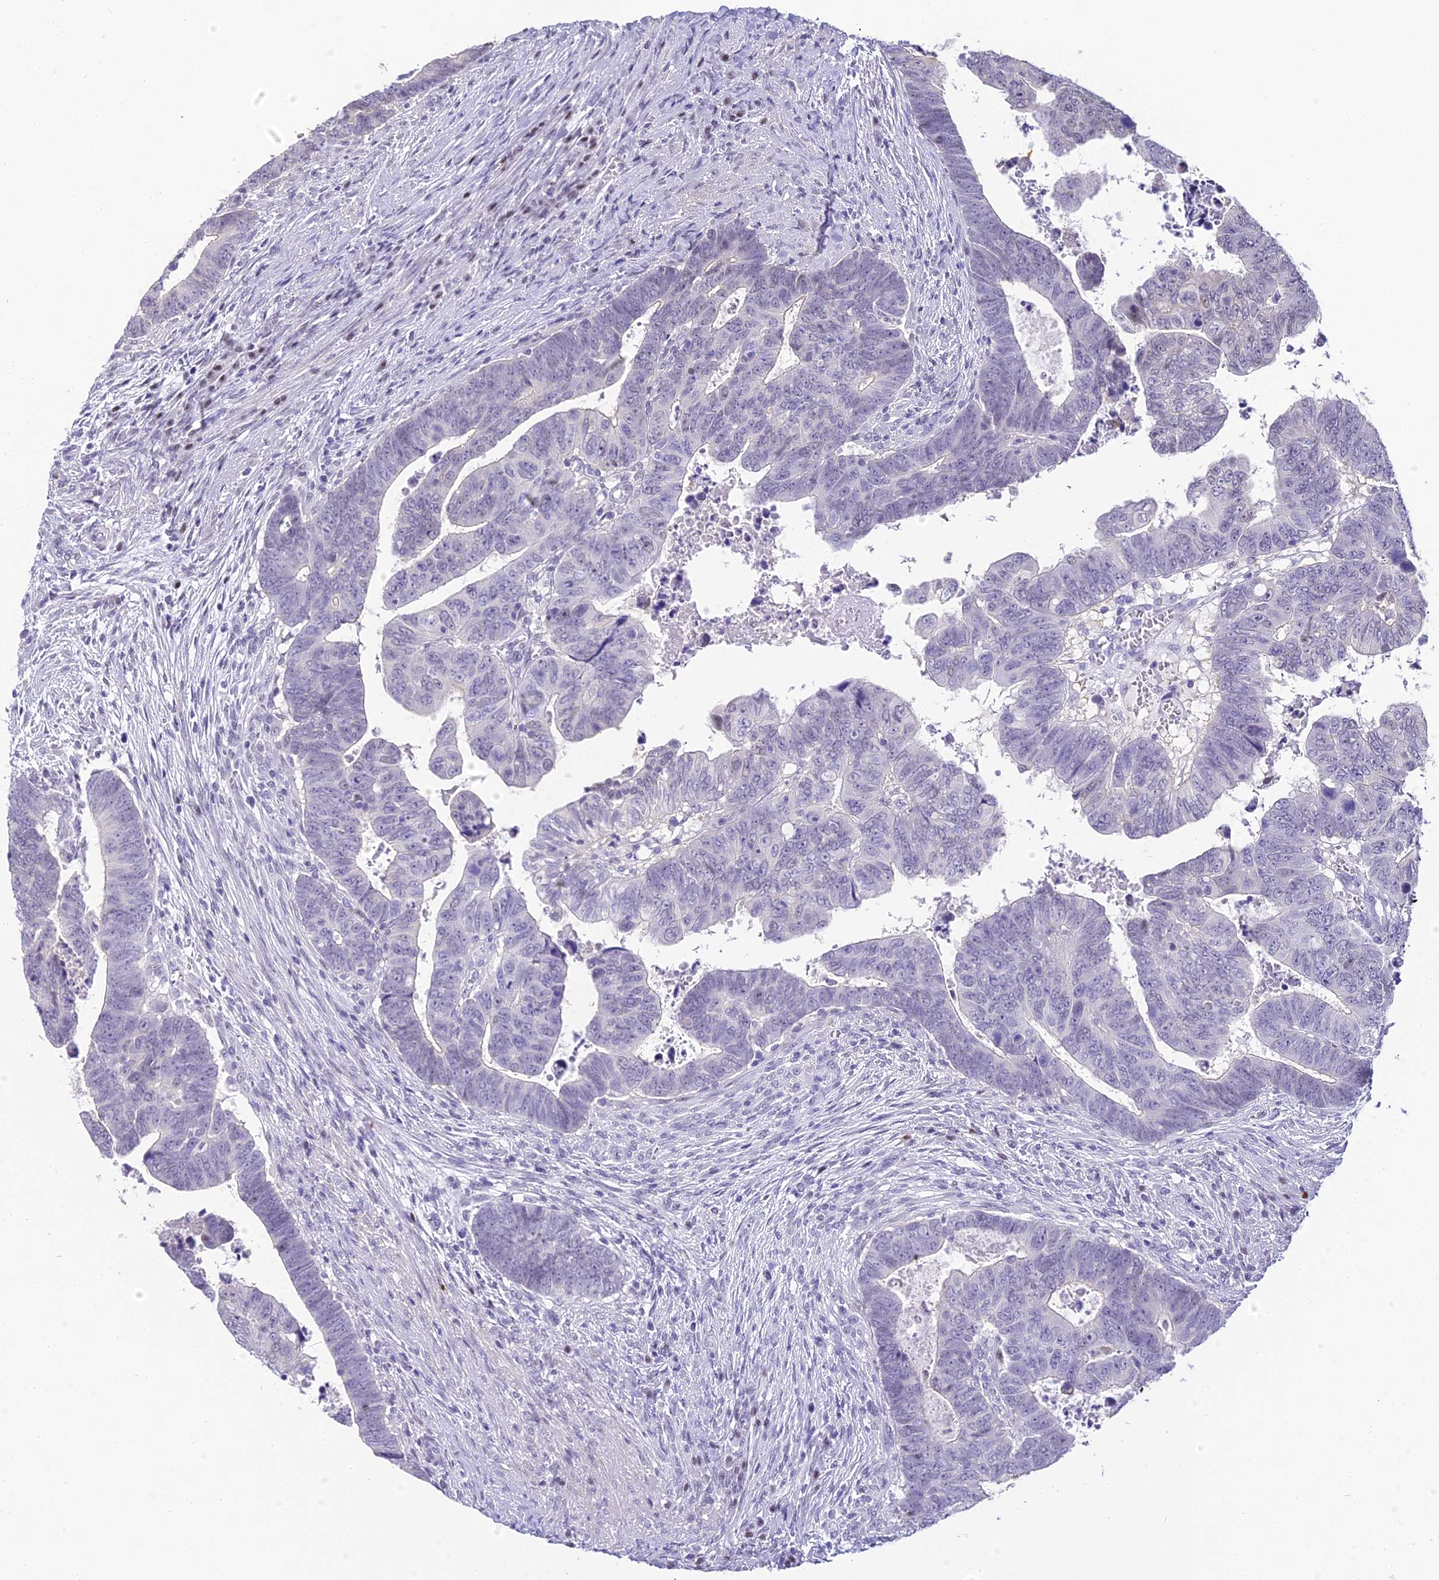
{"staining": {"intensity": "negative", "quantity": "none", "location": "none"}, "tissue": "colorectal cancer", "cell_type": "Tumor cells", "image_type": "cancer", "snomed": [{"axis": "morphology", "description": "Normal tissue, NOS"}, {"axis": "morphology", "description": "Adenocarcinoma, NOS"}, {"axis": "topography", "description": "Rectum"}], "caption": "IHC of human adenocarcinoma (colorectal) exhibits no staining in tumor cells. Nuclei are stained in blue.", "gene": "ABHD14A-ACY1", "patient": {"sex": "female", "age": 65}}